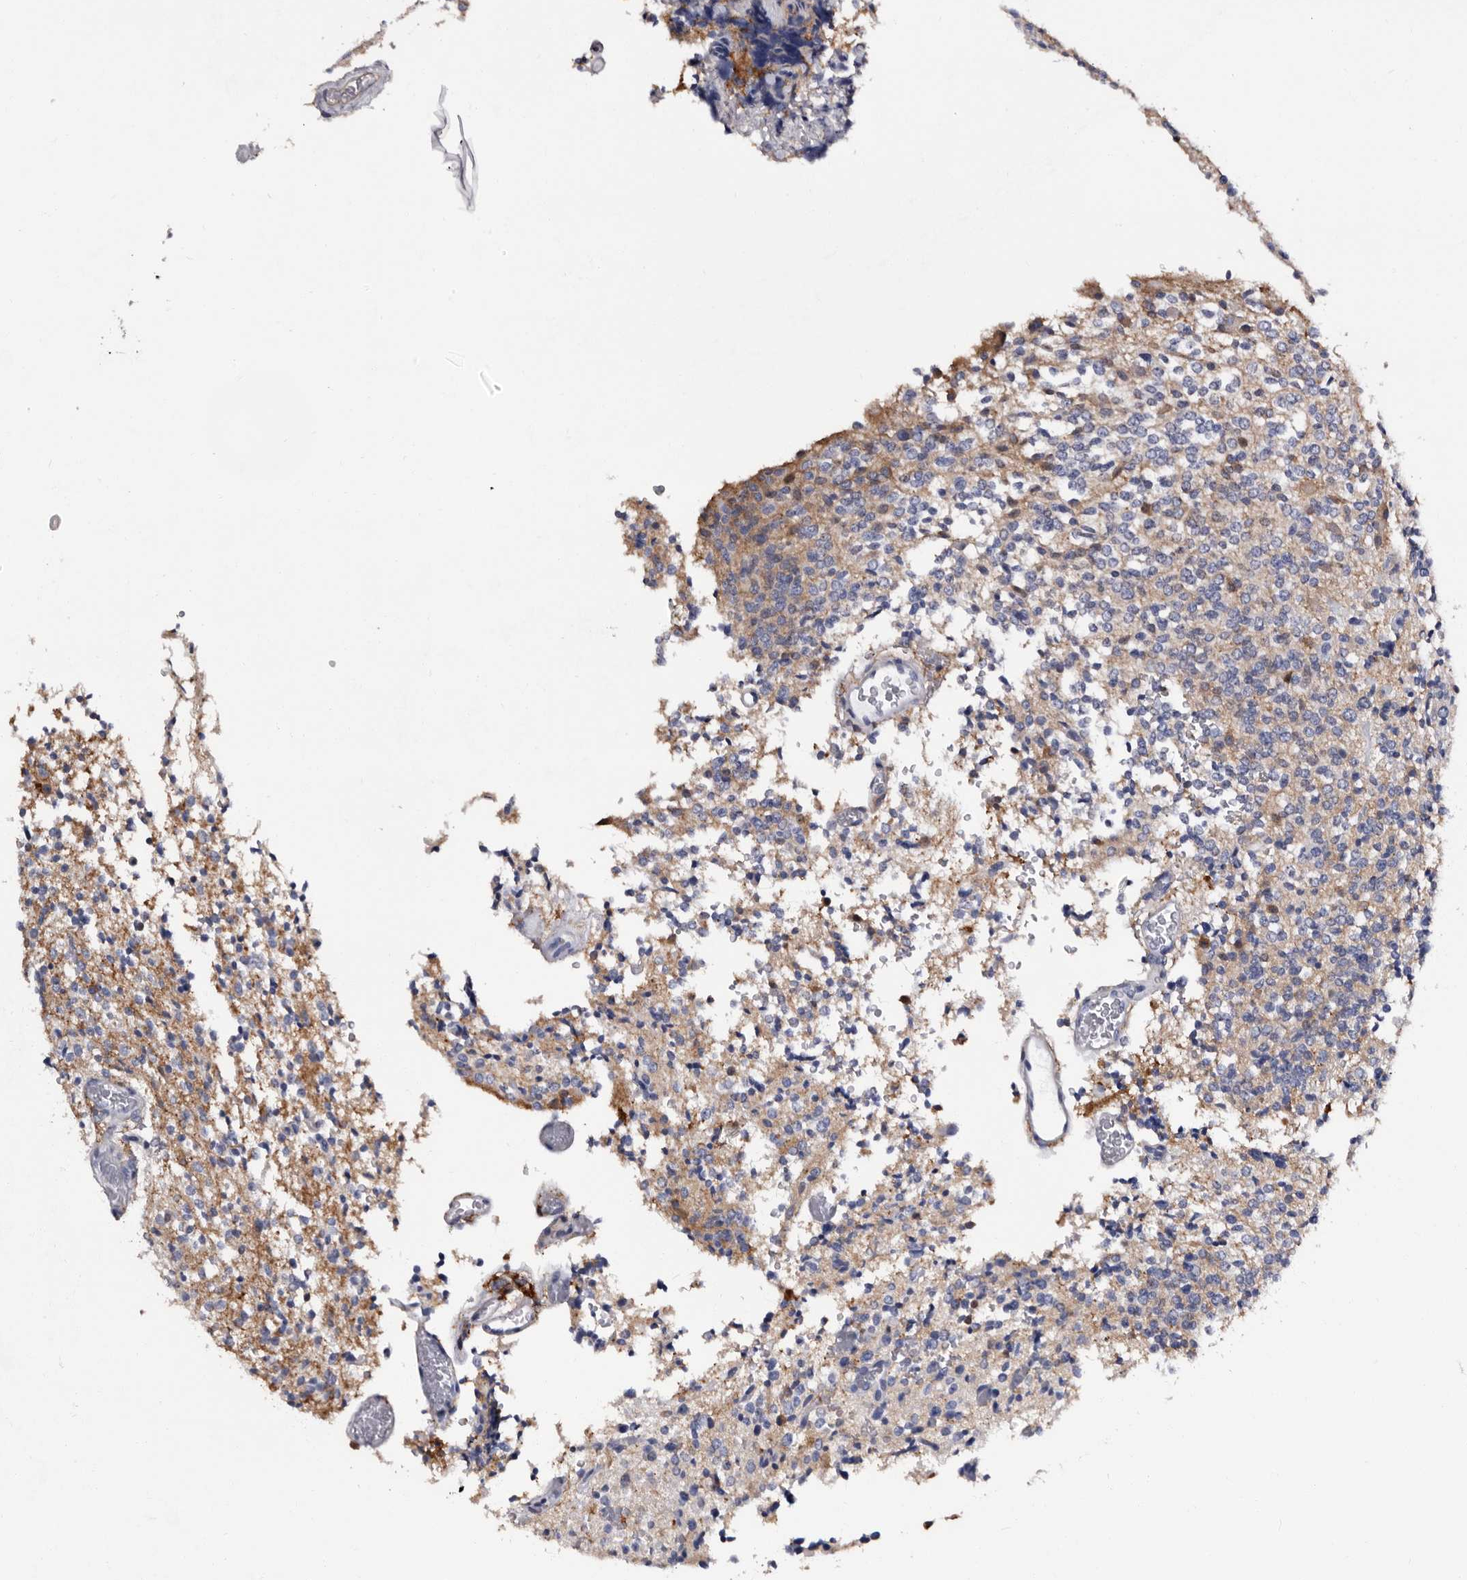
{"staining": {"intensity": "negative", "quantity": "none", "location": "none"}, "tissue": "glioma", "cell_type": "Tumor cells", "image_type": "cancer", "snomed": [{"axis": "morphology", "description": "Glioma, malignant, High grade"}, {"axis": "topography", "description": "Brain"}], "caption": "Immunohistochemistry (IHC) photomicrograph of neoplastic tissue: human high-grade glioma (malignant) stained with DAB displays no significant protein positivity in tumor cells.", "gene": "EPB41L3", "patient": {"sex": "male", "age": 34}}